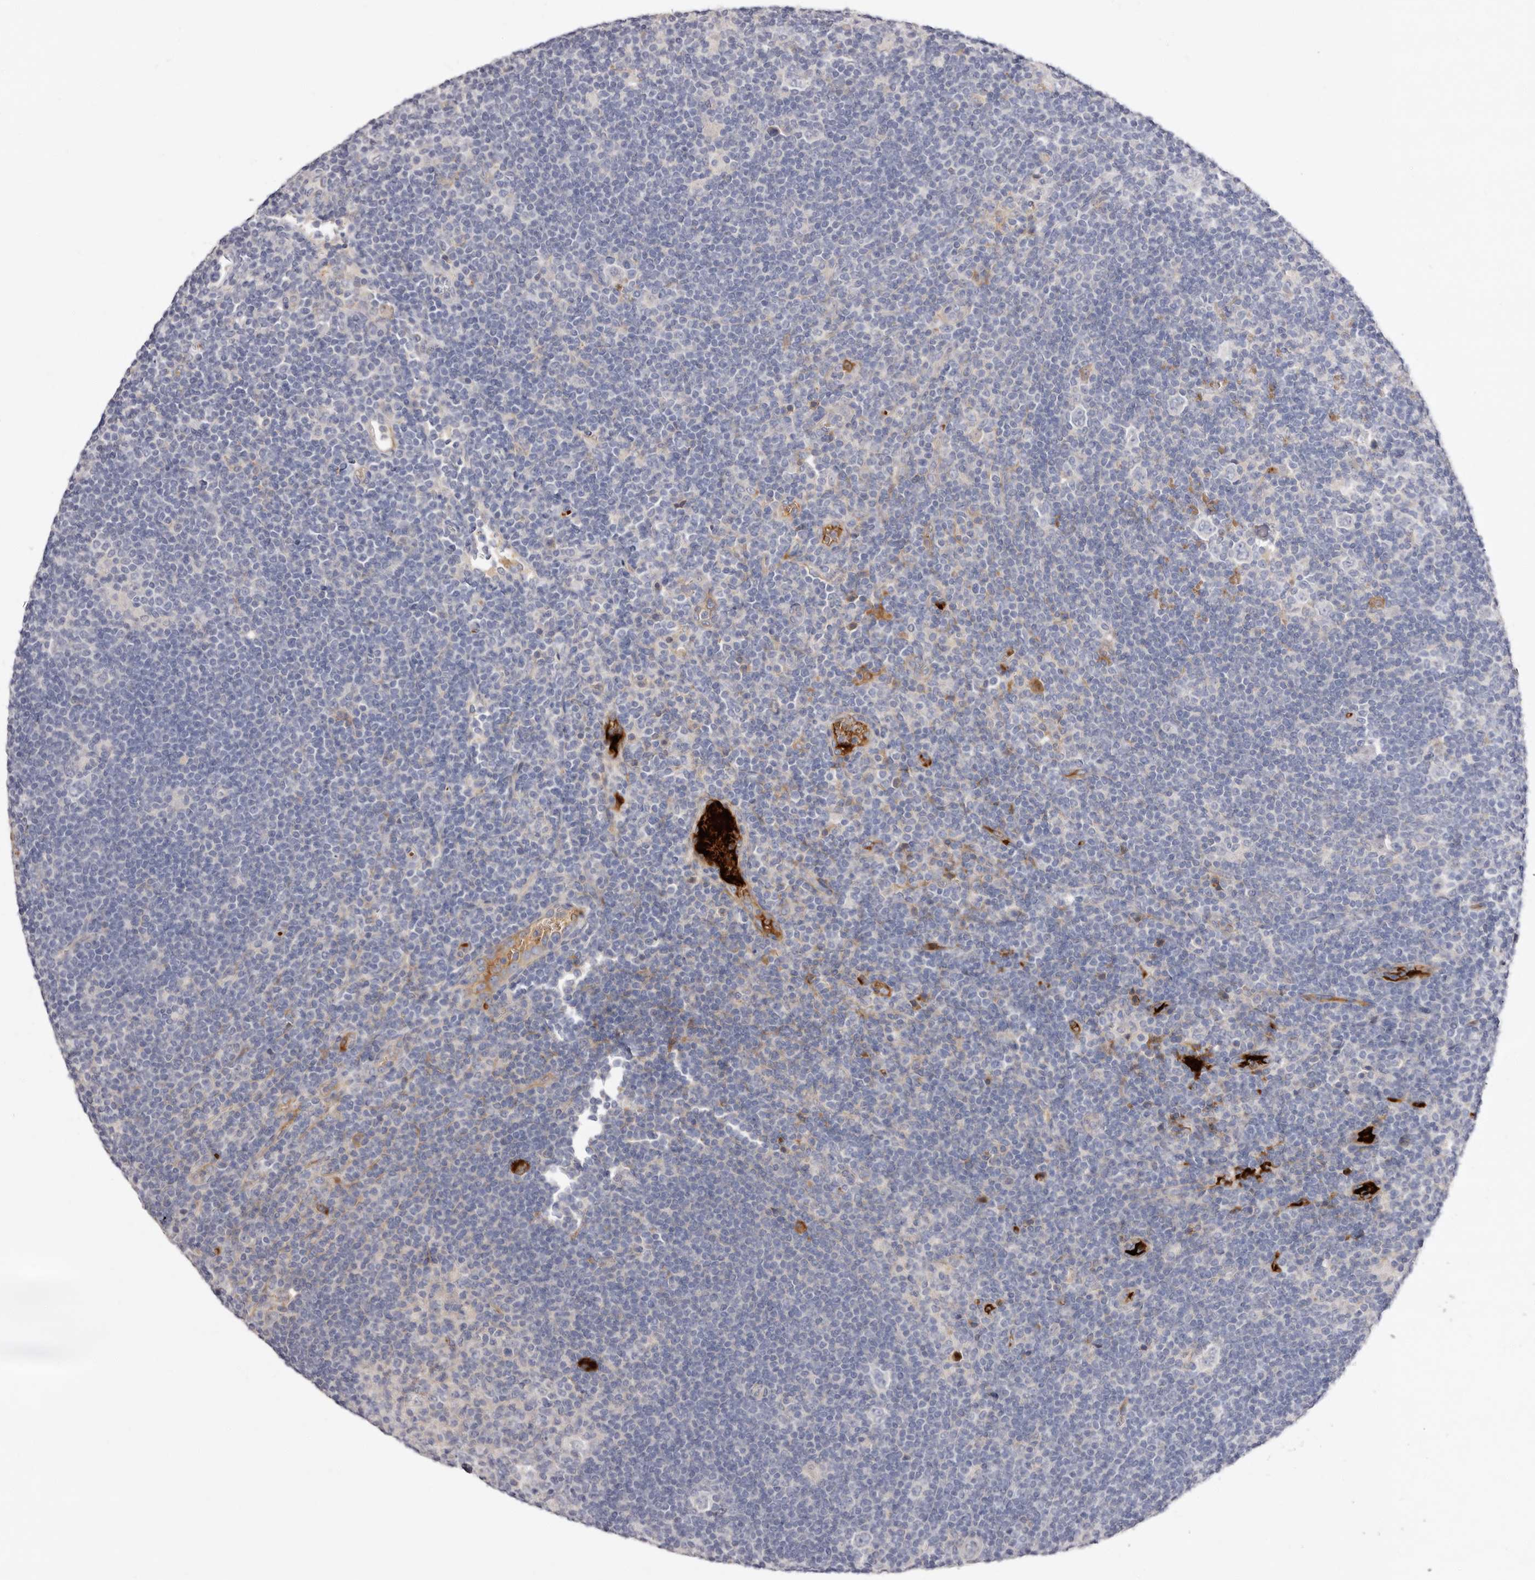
{"staining": {"intensity": "negative", "quantity": "none", "location": "none"}, "tissue": "lymphoma", "cell_type": "Tumor cells", "image_type": "cancer", "snomed": [{"axis": "morphology", "description": "Hodgkin's disease, NOS"}, {"axis": "topography", "description": "Lymph node"}], "caption": "DAB (3,3'-diaminobenzidine) immunohistochemical staining of human lymphoma reveals no significant staining in tumor cells.", "gene": "LMLN", "patient": {"sex": "female", "age": 57}}